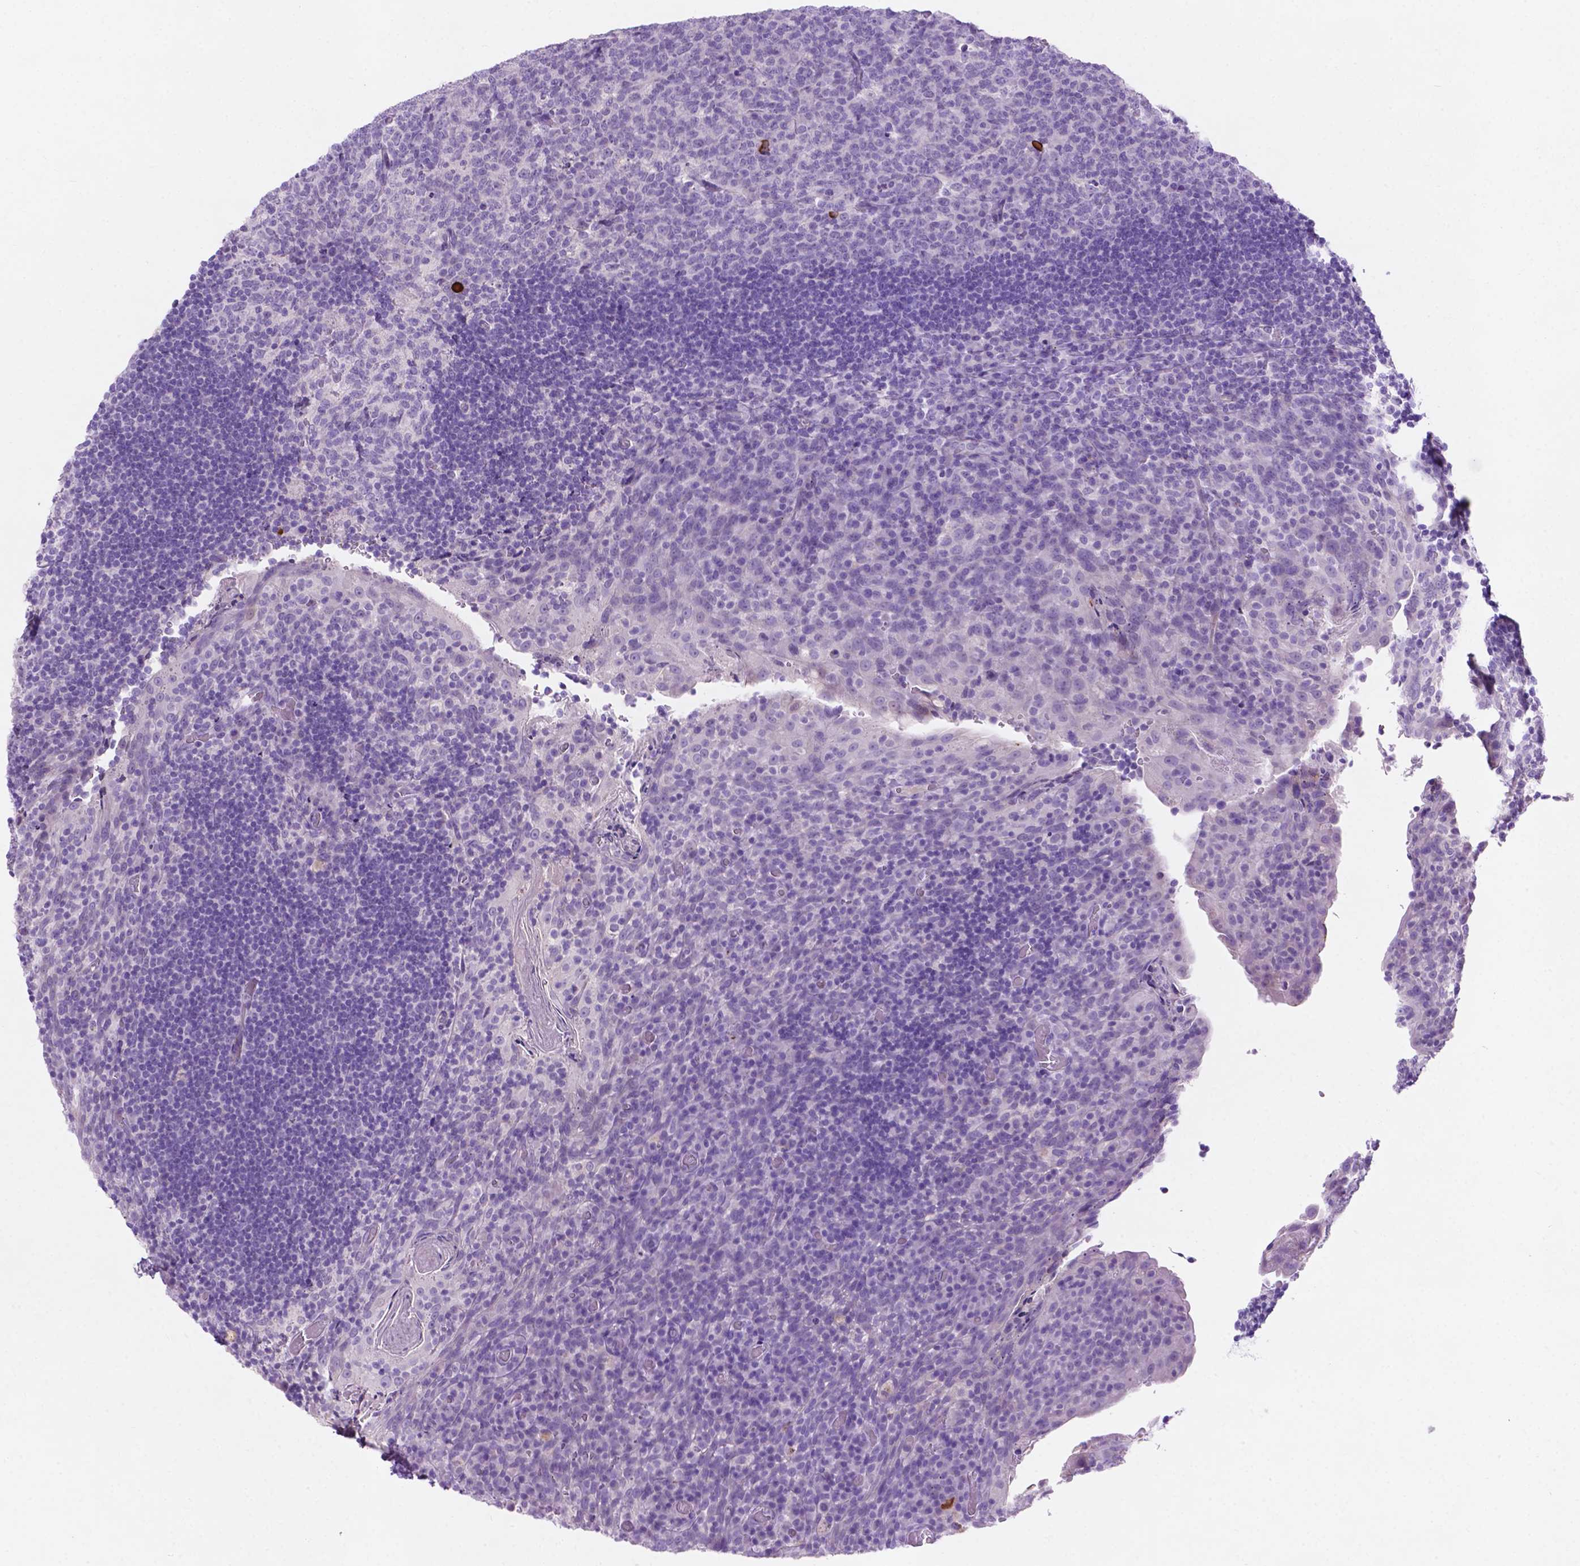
{"staining": {"intensity": "negative", "quantity": "none", "location": "none"}, "tissue": "tonsil", "cell_type": "Germinal center cells", "image_type": "normal", "snomed": [{"axis": "morphology", "description": "Normal tissue, NOS"}, {"axis": "topography", "description": "Tonsil"}], "caption": "An immunohistochemistry (IHC) histopathology image of normal tonsil is shown. There is no staining in germinal center cells of tonsil.", "gene": "ASPG", "patient": {"sex": "male", "age": 17}}